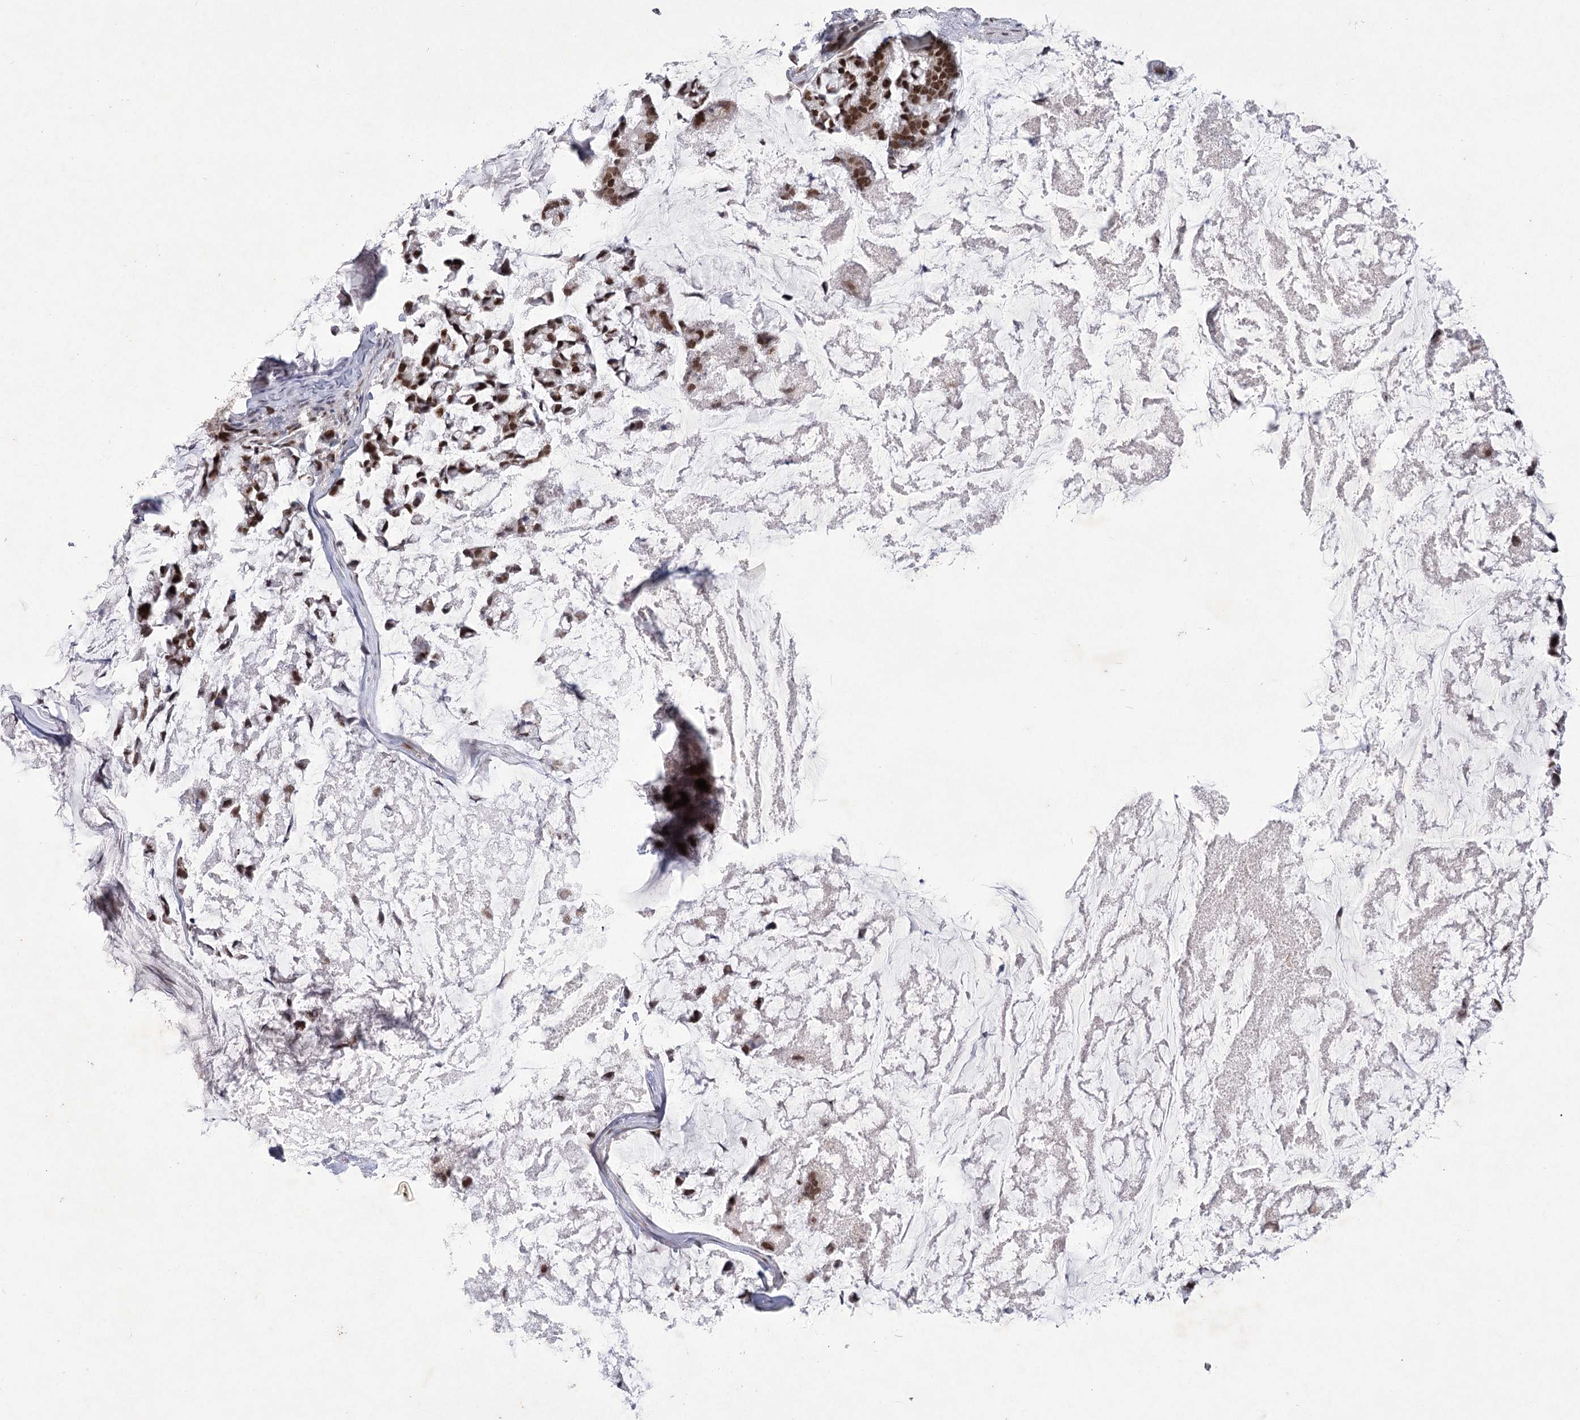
{"staining": {"intensity": "strong", "quantity": ">75%", "location": "nuclear"}, "tissue": "stomach cancer", "cell_type": "Tumor cells", "image_type": "cancer", "snomed": [{"axis": "morphology", "description": "Adenocarcinoma, NOS"}, {"axis": "topography", "description": "Stomach, lower"}], "caption": "Strong nuclear protein positivity is seen in approximately >75% of tumor cells in adenocarcinoma (stomach).", "gene": "CIB4", "patient": {"sex": "male", "age": 67}}